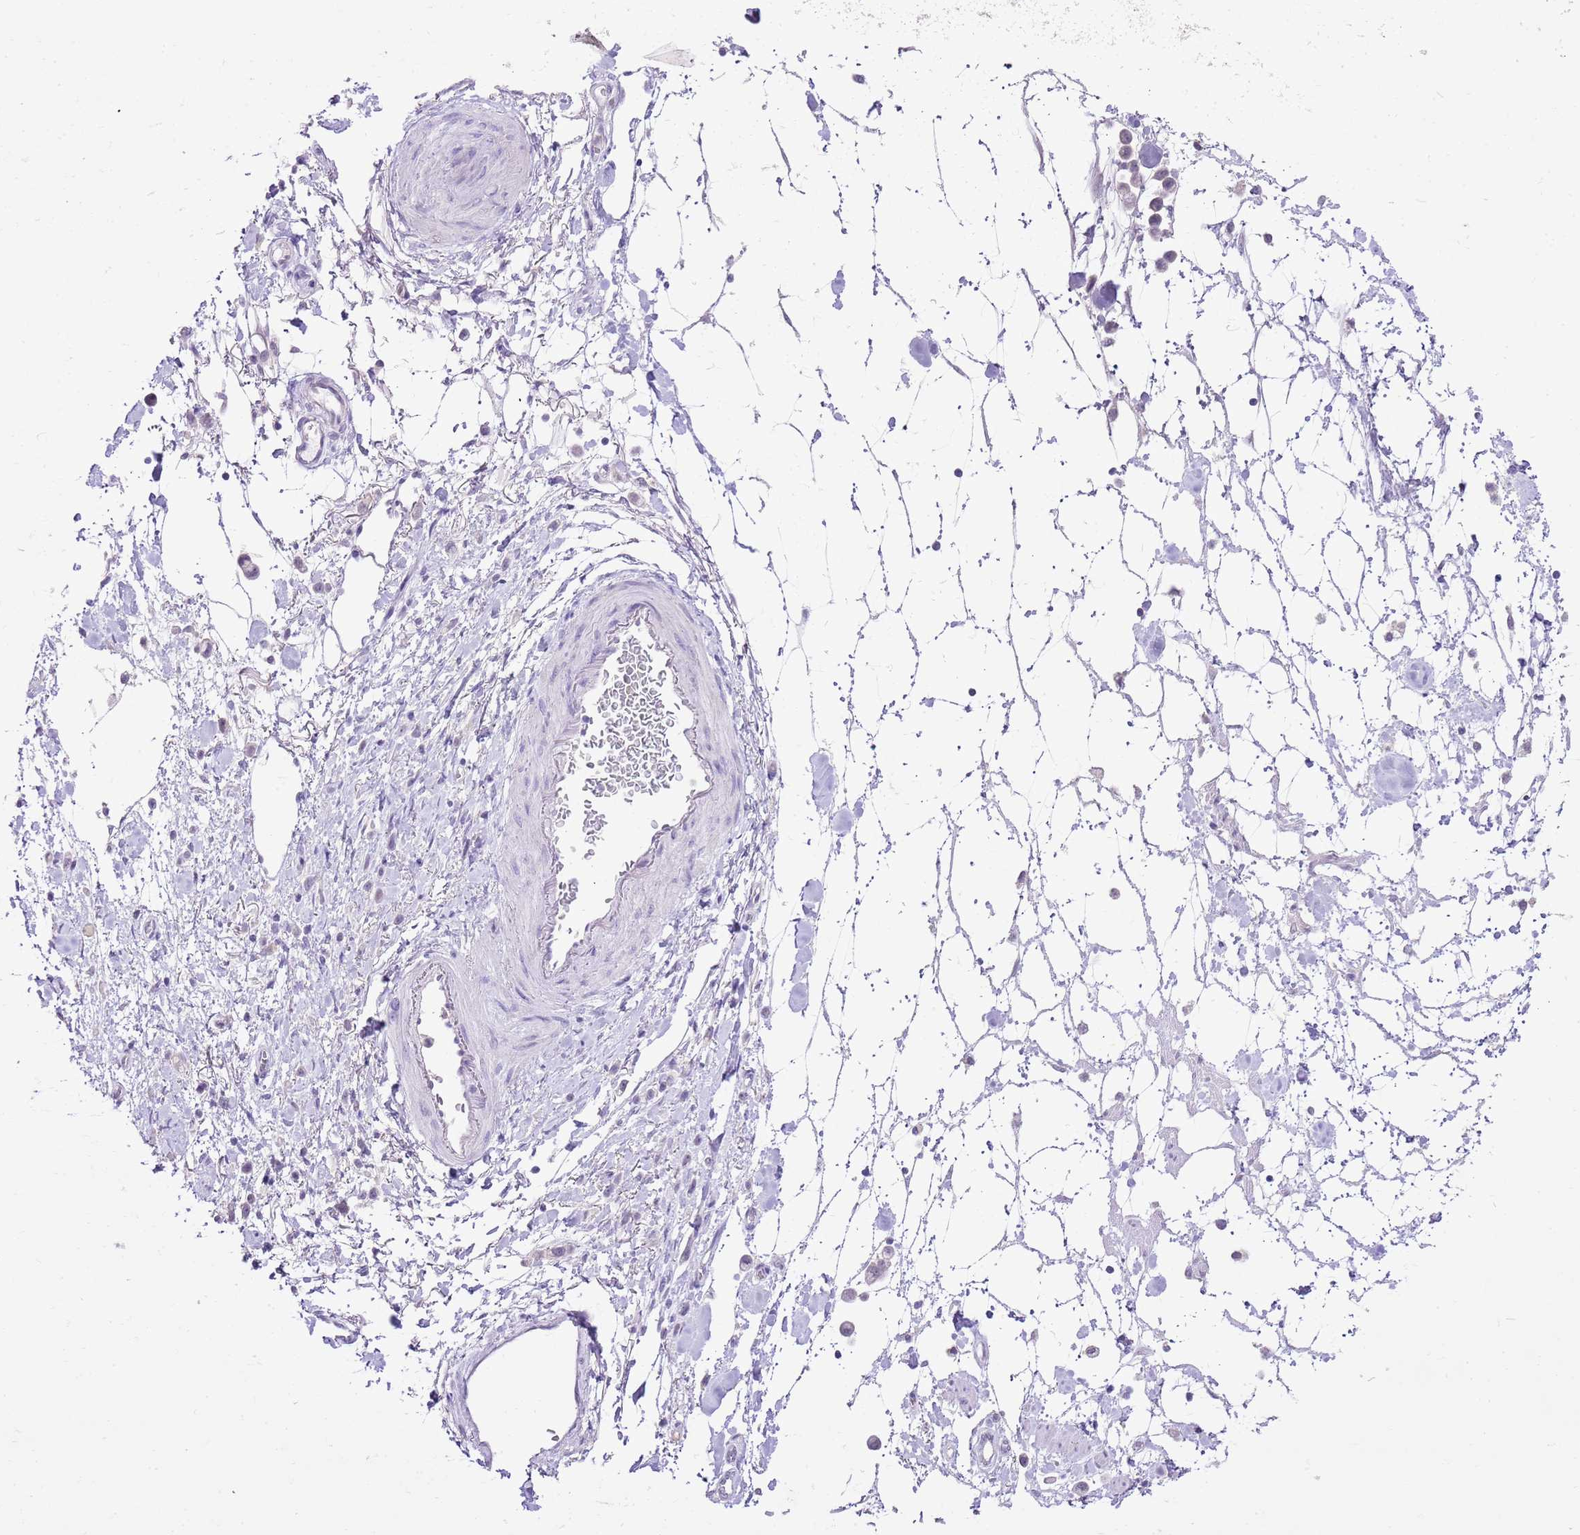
{"staining": {"intensity": "negative", "quantity": "none", "location": "none"}, "tissue": "stomach cancer", "cell_type": "Tumor cells", "image_type": "cancer", "snomed": [{"axis": "morphology", "description": "Adenocarcinoma, NOS"}, {"axis": "topography", "description": "Stomach"}], "caption": "A high-resolution photomicrograph shows immunohistochemistry (IHC) staining of stomach cancer, which displays no significant expression in tumor cells. (Immunohistochemistry (ihc), brightfield microscopy, high magnification).", "gene": "XPO7", "patient": {"sex": "female", "age": 65}}